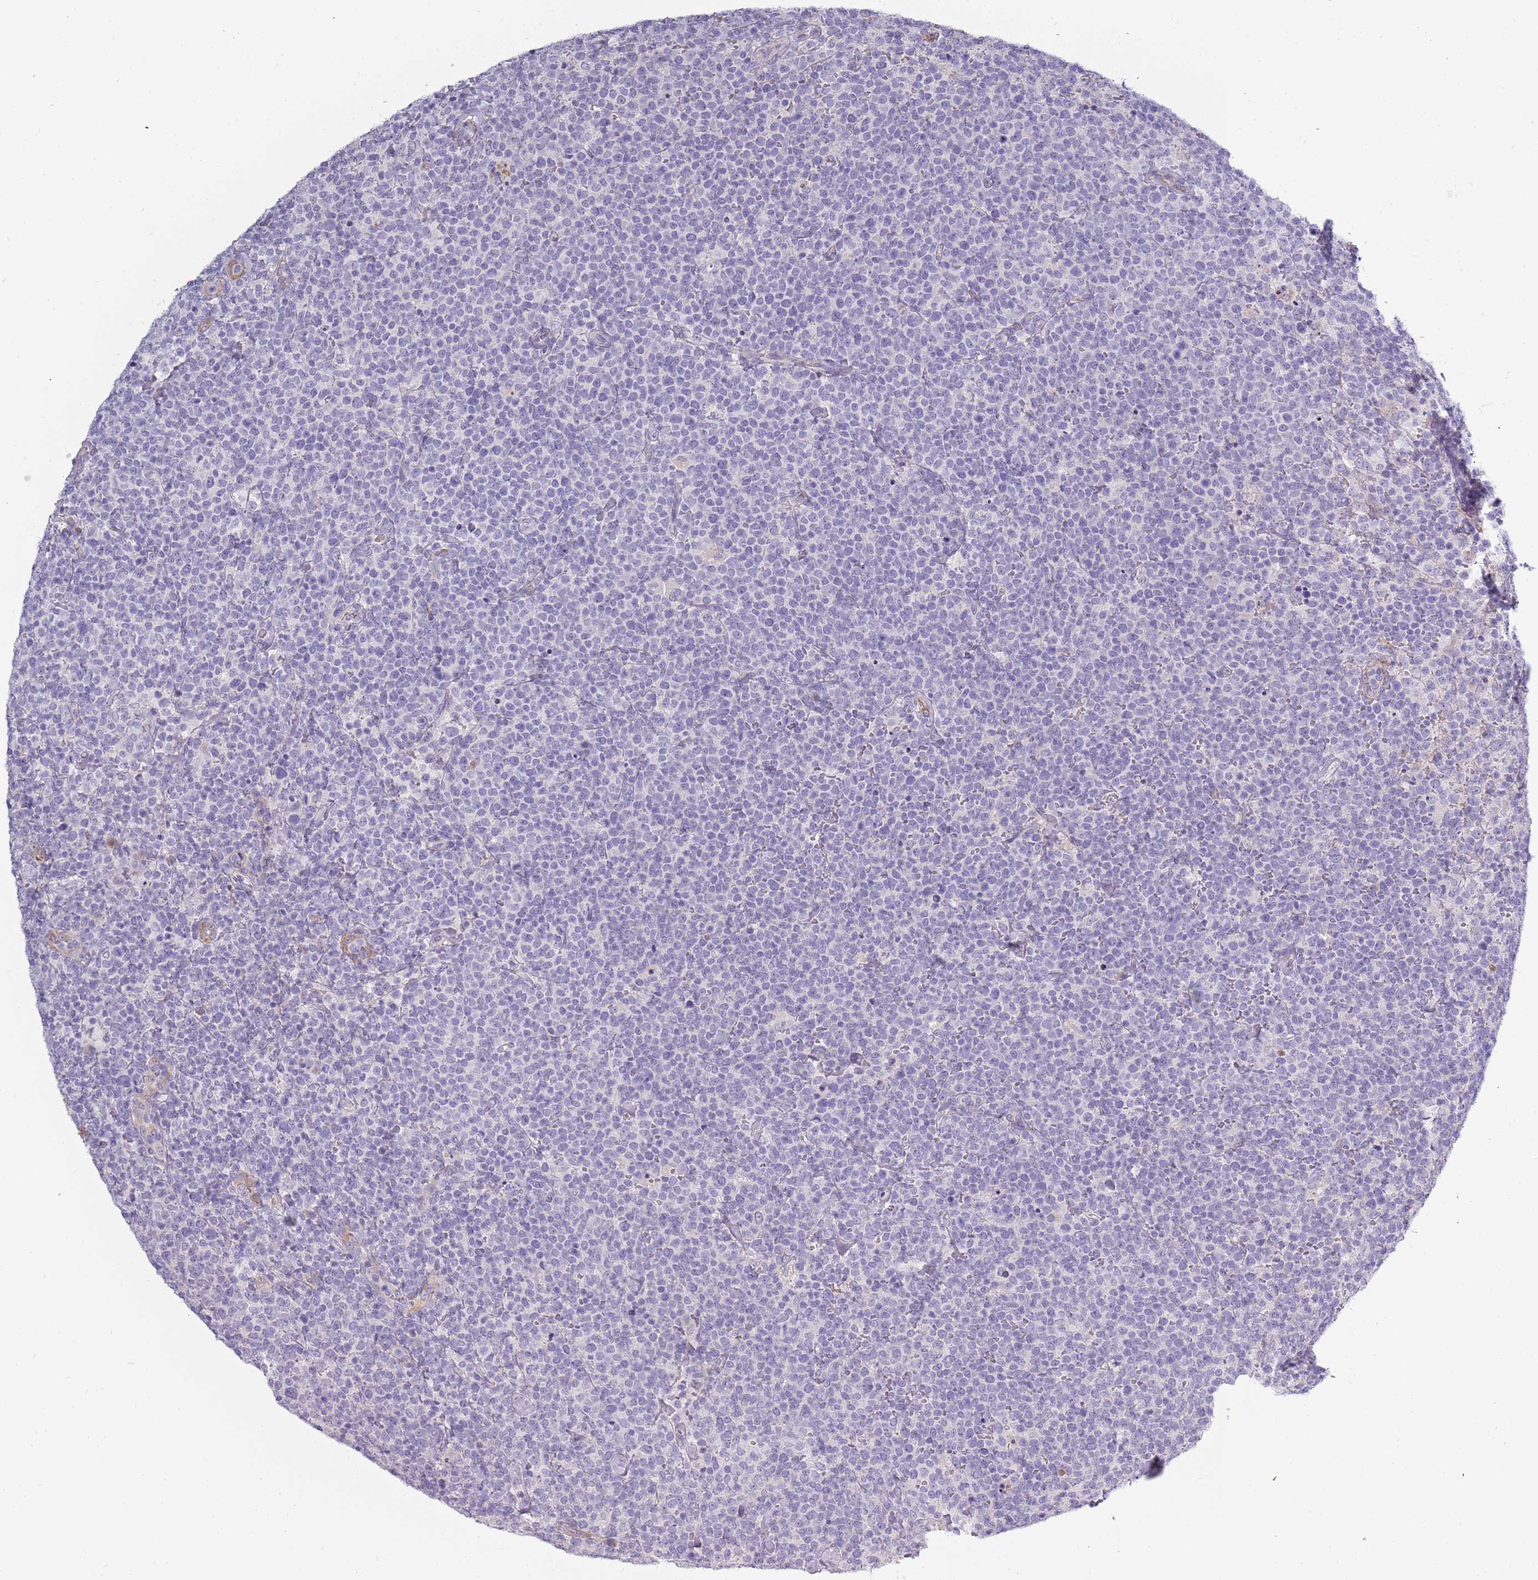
{"staining": {"intensity": "negative", "quantity": "none", "location": "none"}, "tissue": "lymphoma", "cell_type": "Tumor cells", "image_type": "cancer", "snomed": [{"axis": "morphology", "description": "Malignant lymphoma, non-Hodgkin's type, High grade"}, {"axis": "topography", "description": "Lymph node"}], "caption": "Tumor cells are negative for brown protein staining in high-grade malignant lymphoma, non-Hodgkin's type.", "gene": "TNFRSF6B", "patient": {"sex": "male", "age": 61}}